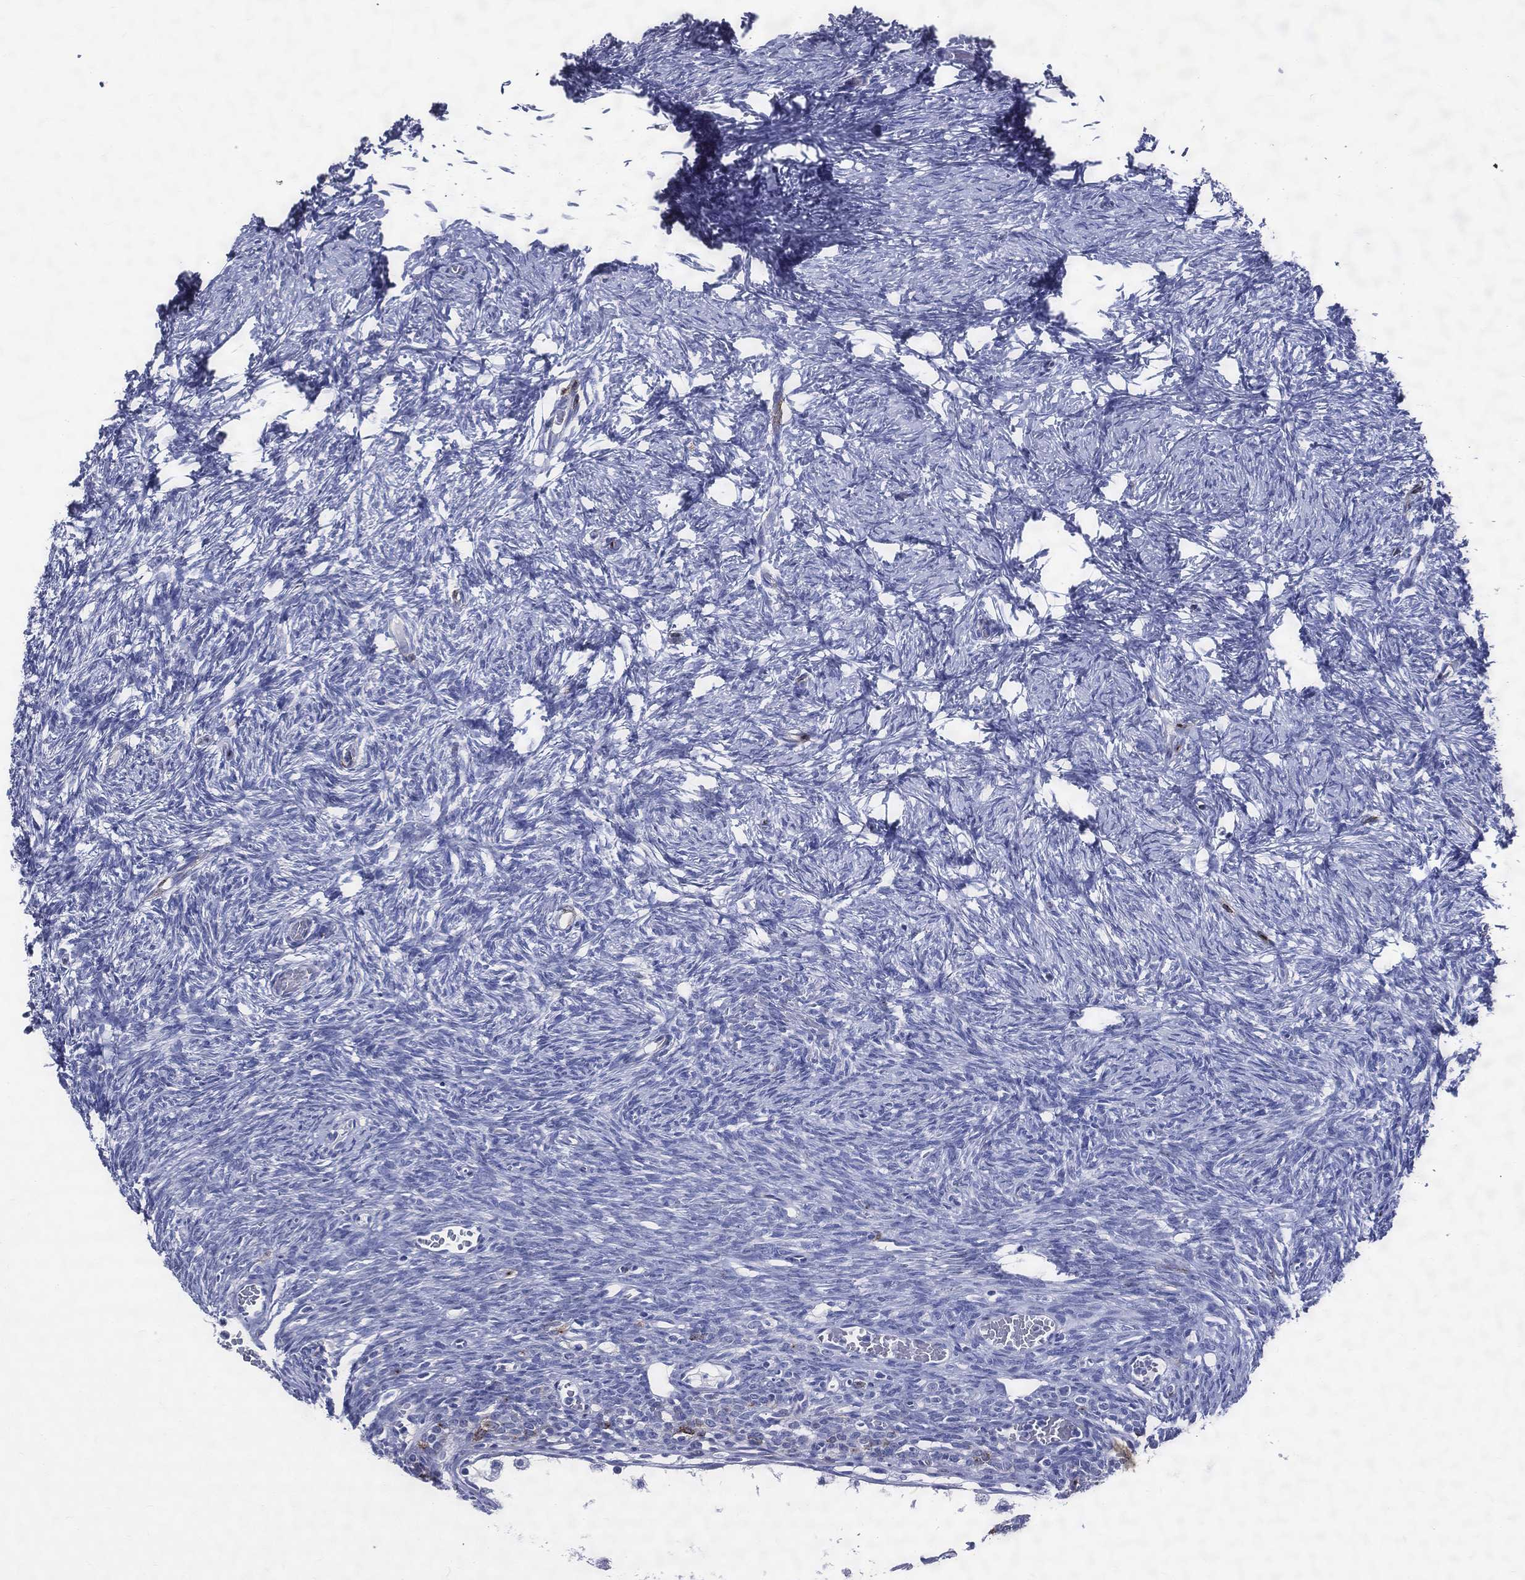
{"staining": {"intensity": "negative", "quantity": "none", "location": "none"}, "tissue": "ovary", "cell_type": "Follicle cells", "image_type": "normal", "snomed": [{"axis": "morphology", "description": "Normal tissue, NOS"}, {"axis": "topography", "description": "Ovary"}], "caption": "A histopathology image of ovary stained for a protein demonstrates no brown staining in follicle cells. (DAB immunohistochemistry (IHC) with hematoxylin counter stain).", "gene": "ACE2", "patient": {"sex": "female", "age": 39}}